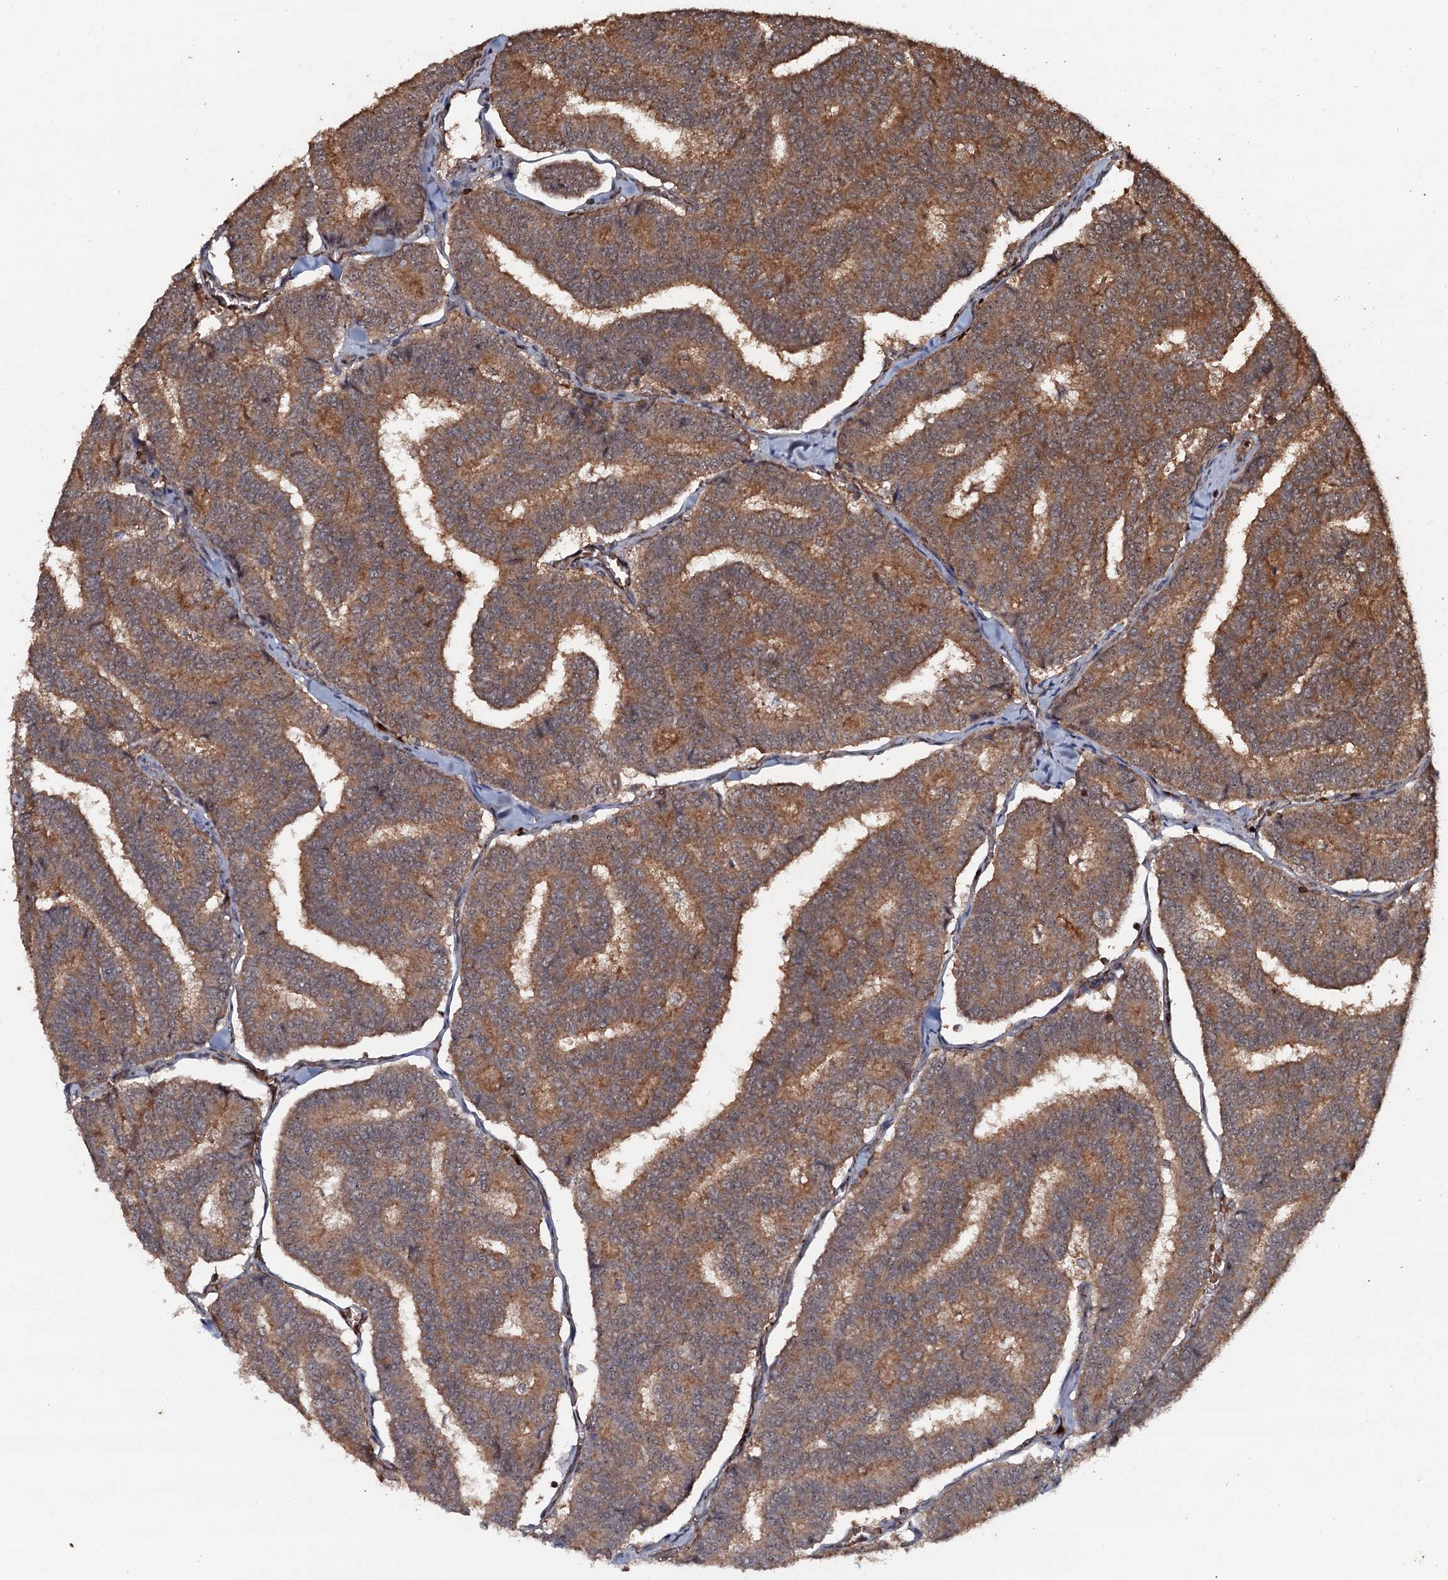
{"staining": {"intensity": "moderate", "quantity": ">75%", "location": "cytoplasmic/membranous"}, "tissue": "thyroid cancer", "cell_type": "Tumor cells", "image_type": "cancer", "snomed": [{"axis": "morphology", "description": "Papillary adenocarcinoma, NOS"}, {"axis": "topography", "description": "Thyroid gland"}], "caption": "Immunohistochemistry micrograph of thyroid papillary adenocarcinoma stained for a protein (brown), which displays medium levels of moderate cytoplasmic/membranous expression in approximately >75% of tumor cells.", "gene": "ADGRG3", "patient": {"sex": "female", "age": 35}}